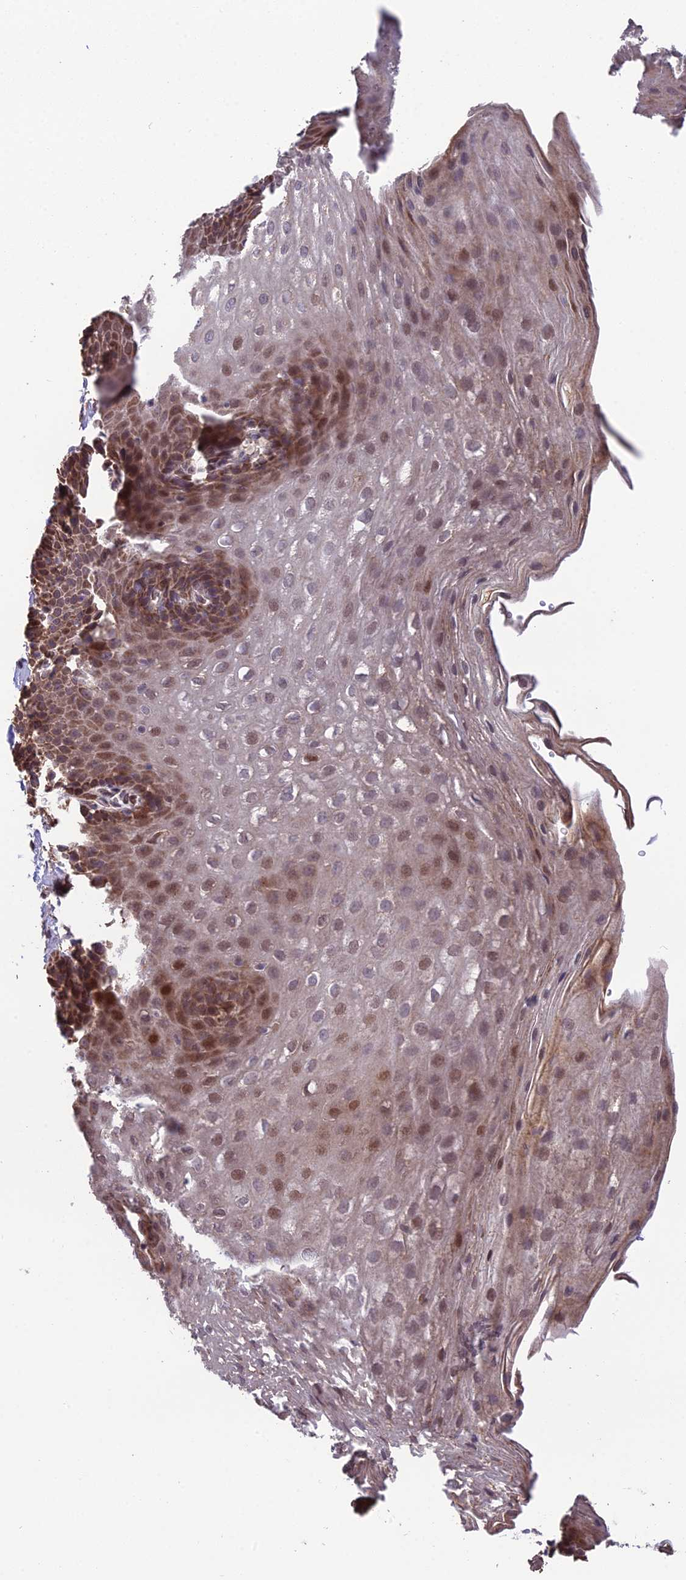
{"staining": {"intensity": "moderate", "quantity": ">75%", "location": "cytoplasmic/membranous,nuclear"}, "tissue": "esophagus", "cell_type": "Squamous epithelial cells", "image_type": "normal", "snomed": [{"axis": "morphology", "description": "Normal tissue, NOS"}, {"axis": "topography", "description": "Esophagus"}], "caption": "Moderate cytoplasmic/membranous,nuclear expression for a protein is present in approximately >75% of squamous epithelial cells of normal esophagus using immunohistochemistry.", "gene": "CYP2R1", "patient": {"sex": "female", "age": 66}}